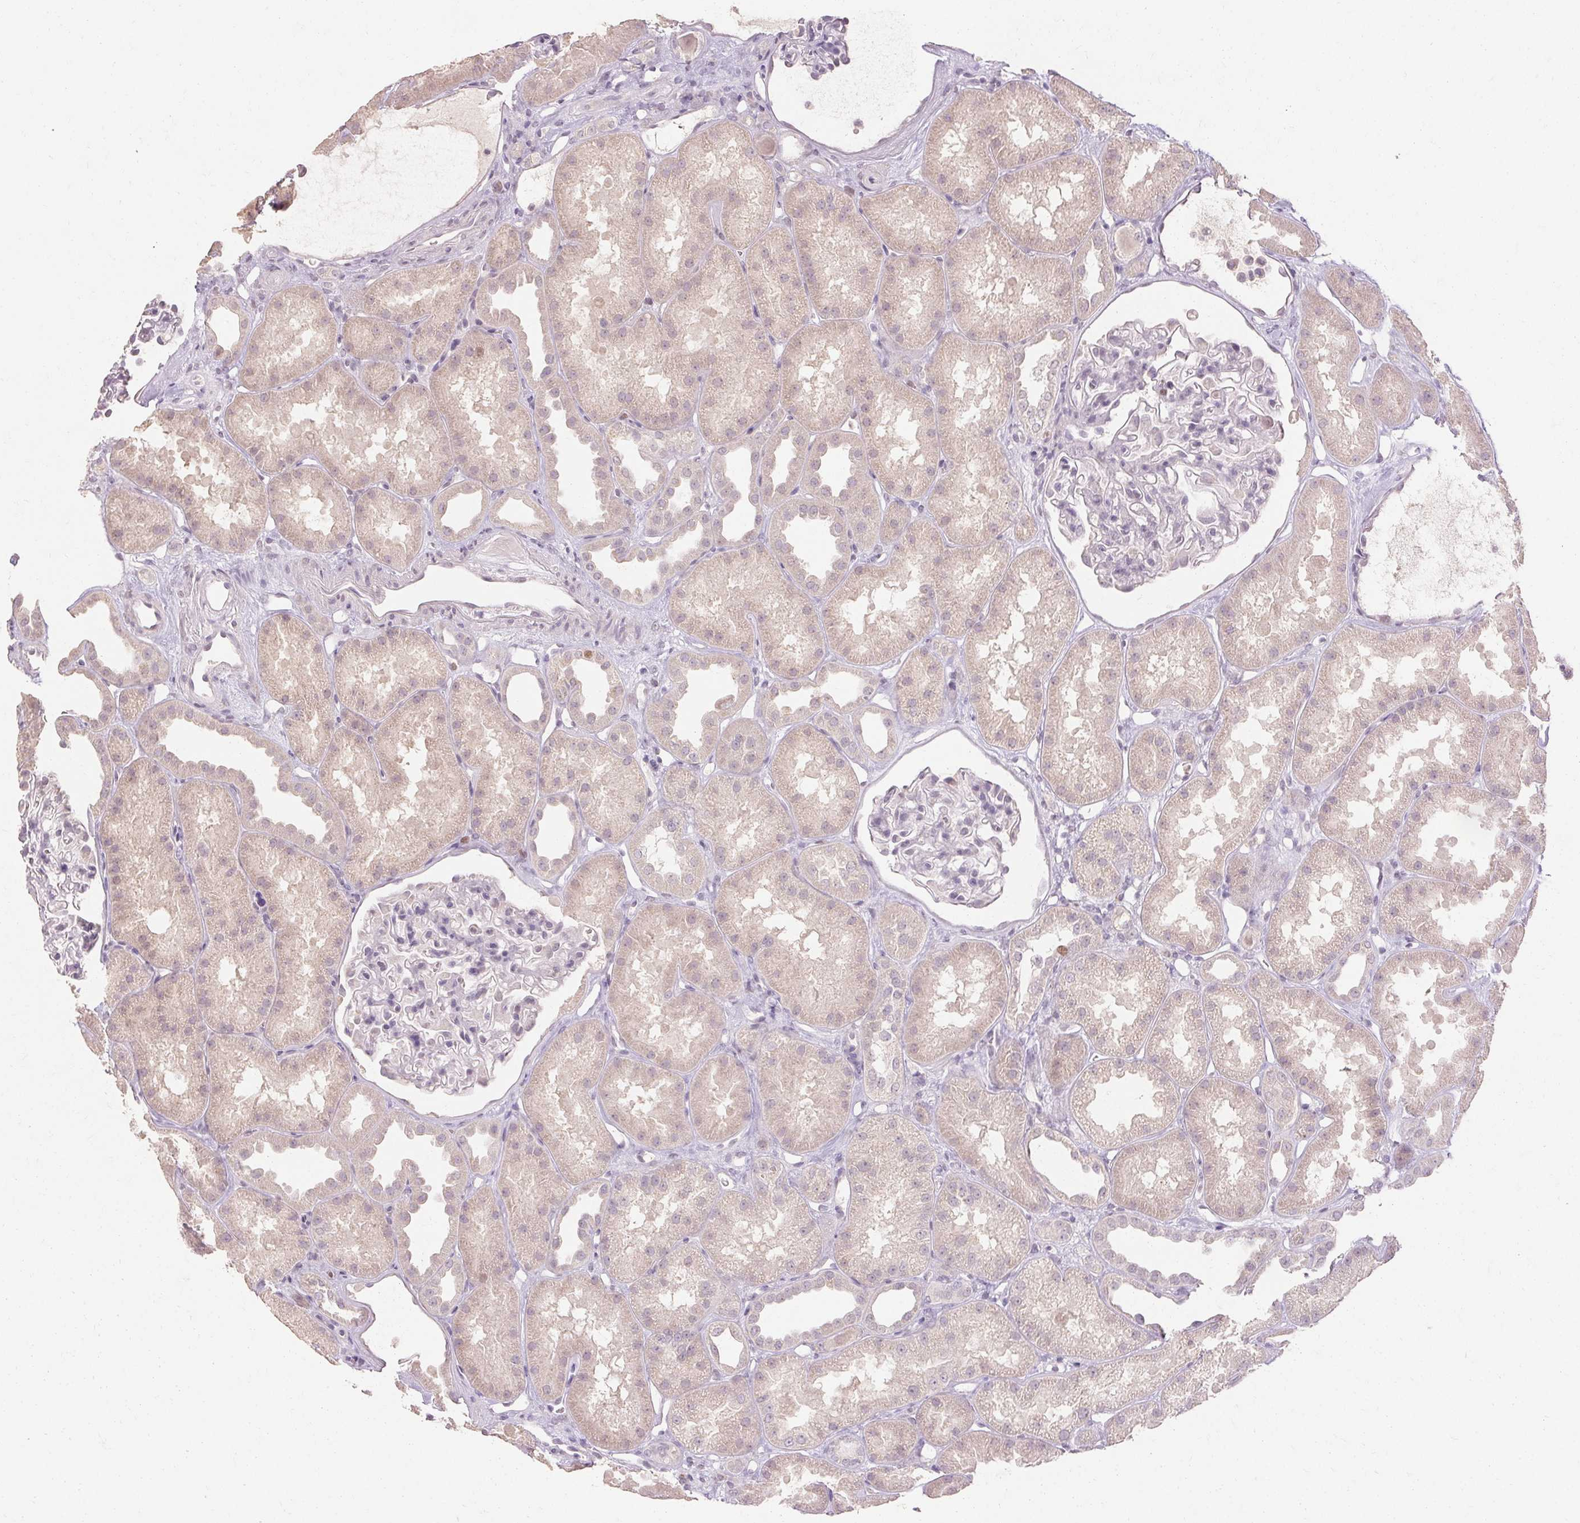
{"staining": {"intensity": "negative", "quantity": "none", "location": "none"}, "tissue": "kidney", "cell_type": "Cells in glomeruli", "image_type": "normal", "snomed": [{"axis": "morphology", "description": "Normal tissue, NOS"}, {"axis": "topography", "description": "Kidney"}], "caption": "An immunohistochemistry image of unremarkable kidney is shown. There is no staining in cells in glomeruli of kidney.", "gene": "SKP2", "patient": {"sex": "male", "age": 61}}